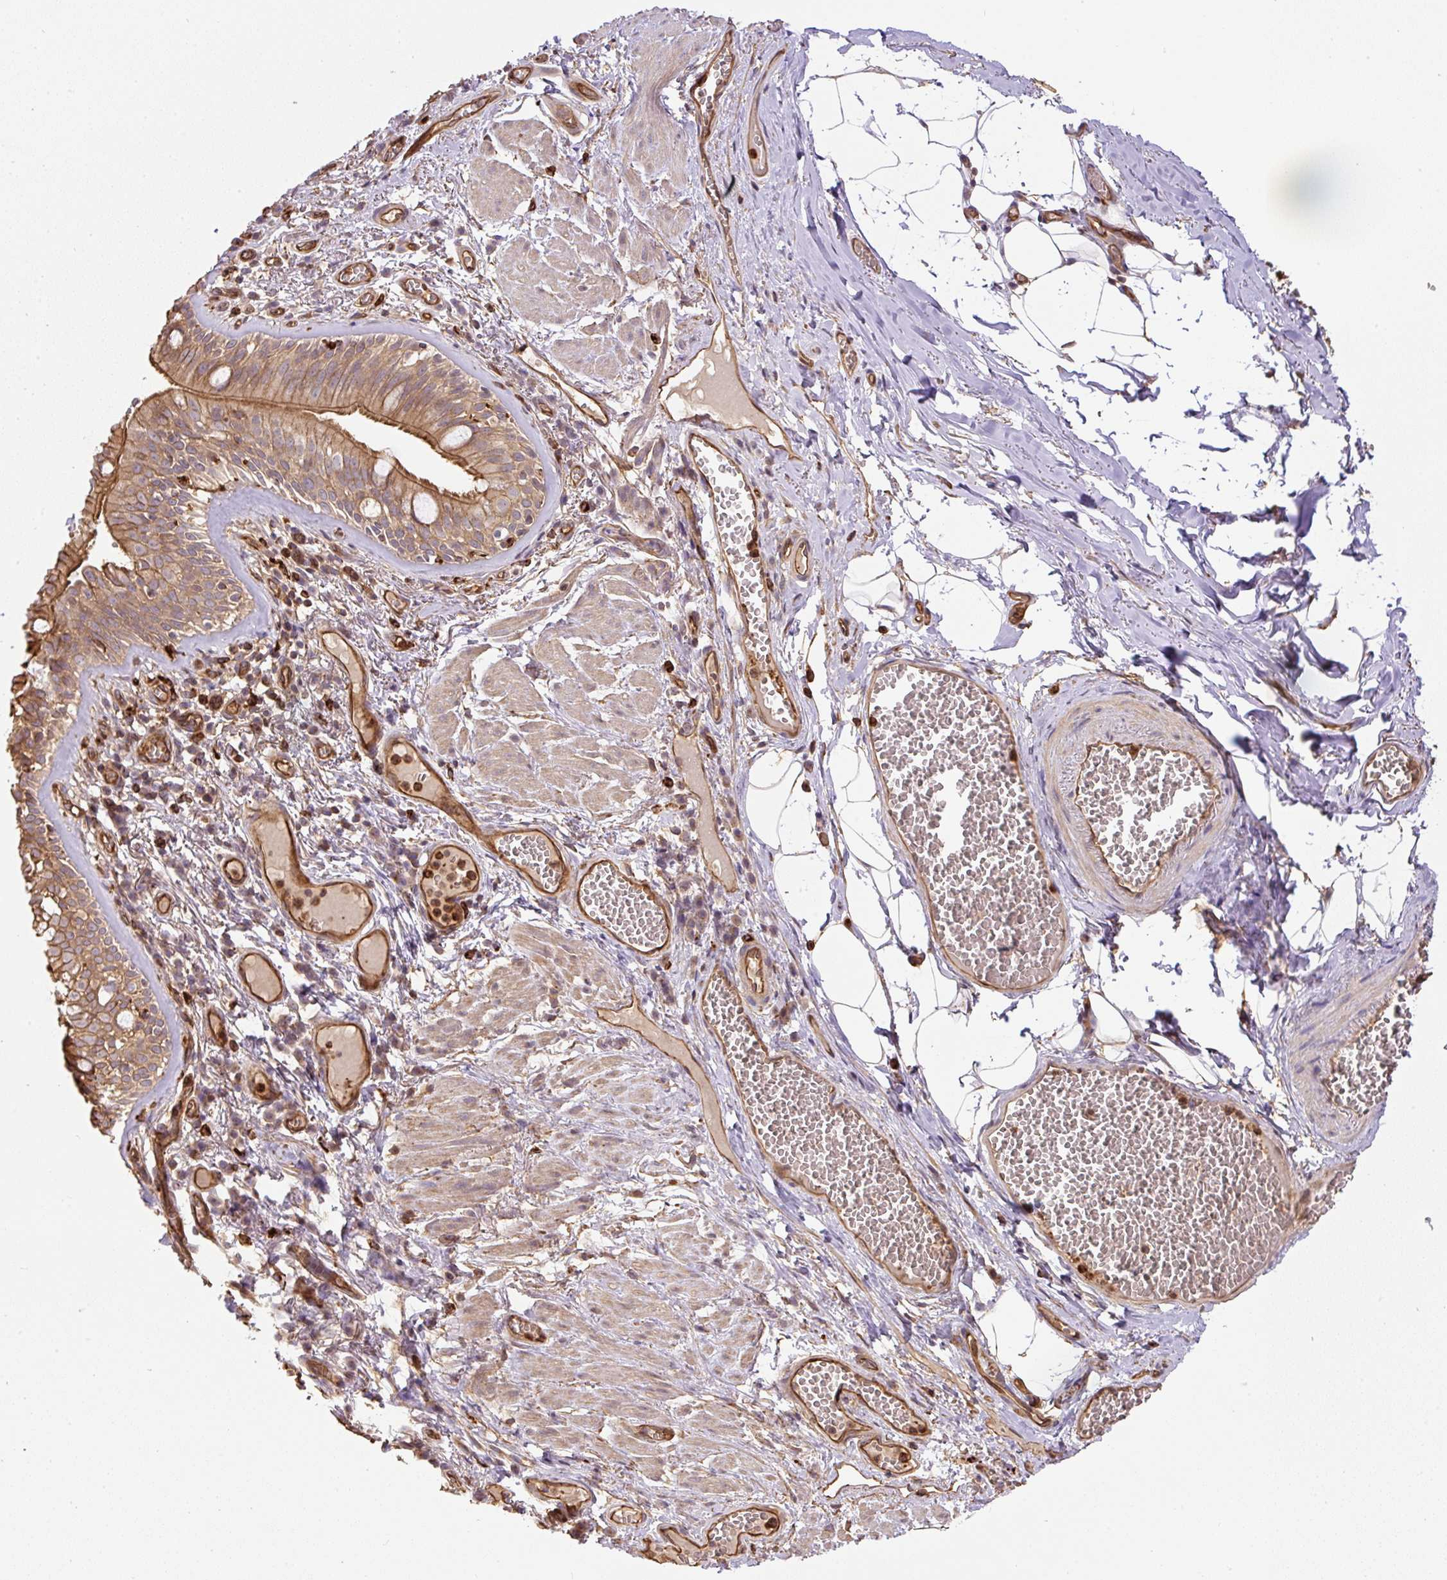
{"staining": {"intensity": "moderate", "quantity": ">75%", "location": "cytoplasmic/membranous"}, "tissue": "bronchus", "cell_type": "Respiratory epithelial cells", "image_type": "normal", "snomed": [{"axis": "morphology", "description": "Normal tissue, NOS"}, {"axis": "topography", "description": "Cartilage tissue"}, {"axis": "topography", "description": "Bronchus"}], "caption": "Protein analysis of unremarkable bronchus reveals moderate cytoplasmic/membranous expression in about >75% of respiratory epithelial cells. (DAB = brown stain, brightfield microscopy at high magnification).", "gene": "B3GALT5", "patient": {"sex": "male", "age": 78}}